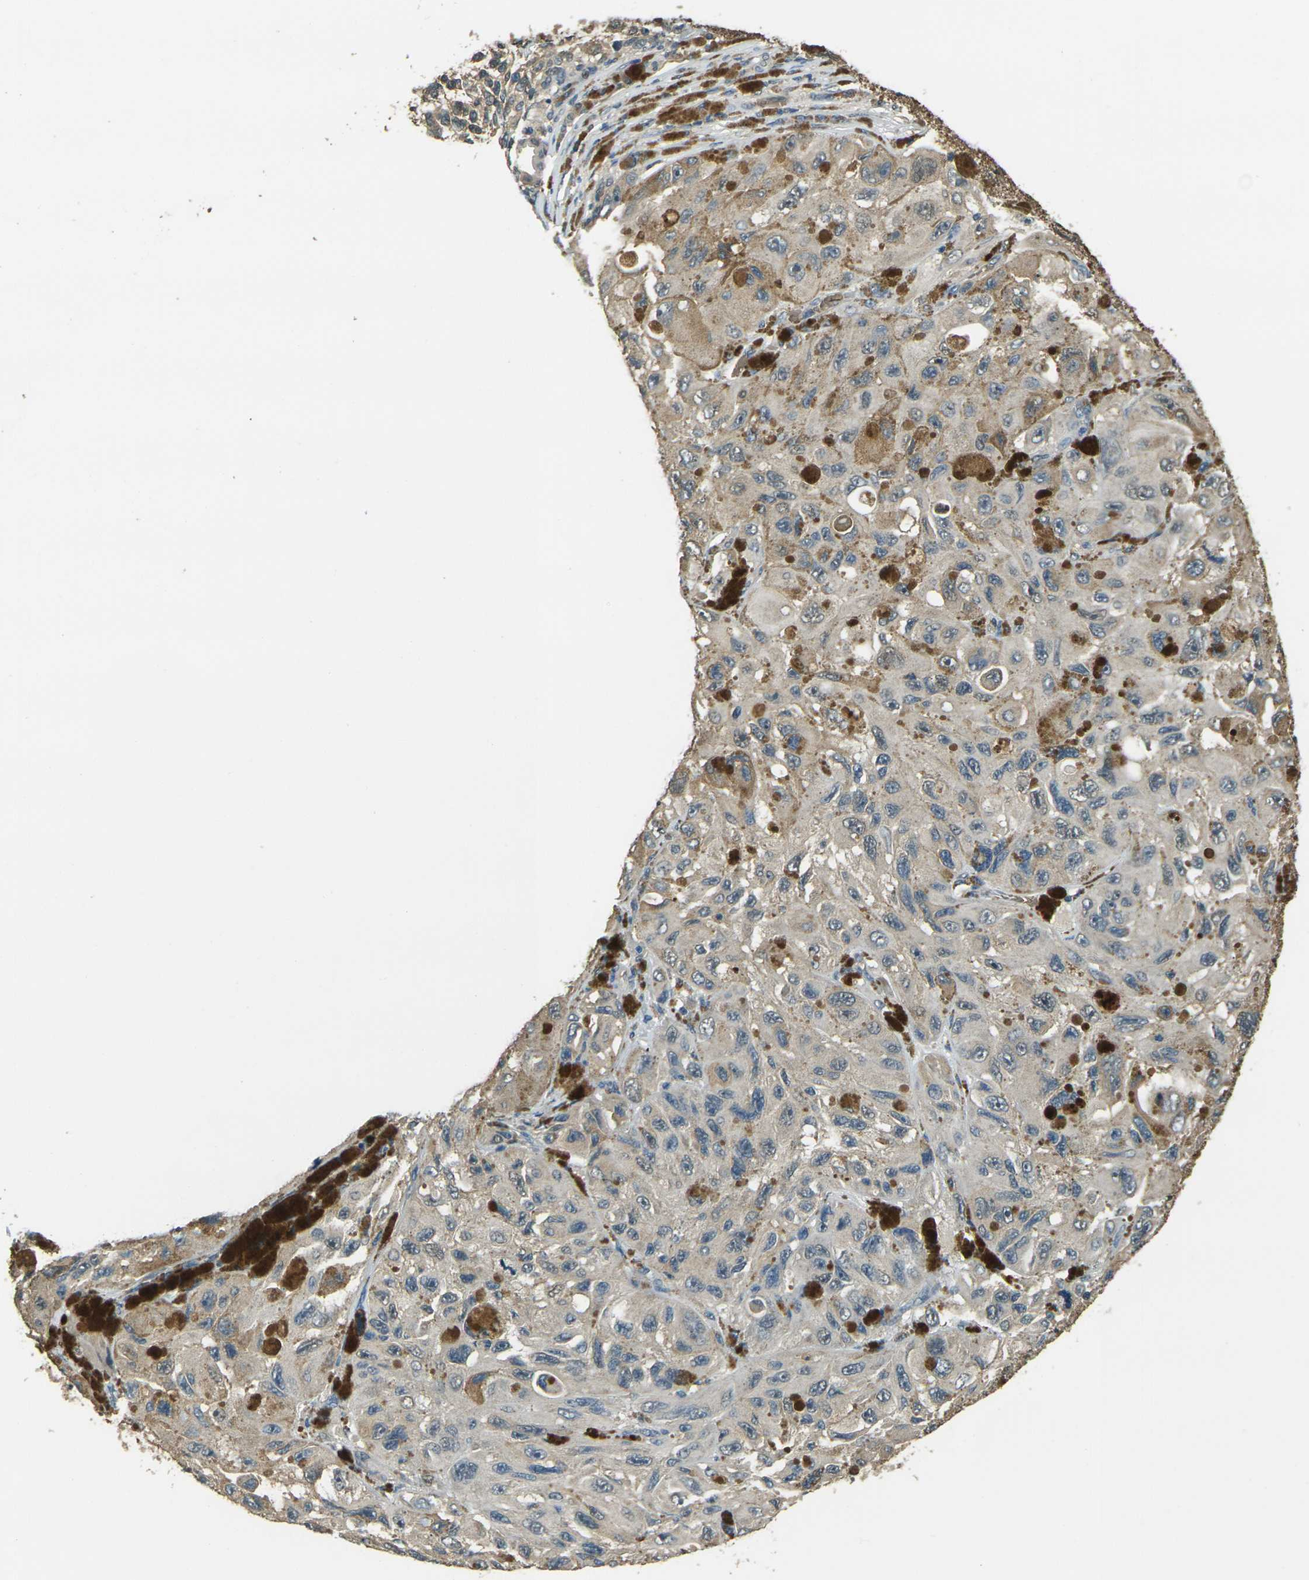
{"staining": {"intensity": "weak", "quantity": ">75%", "location": "cytoplasmic/membranous"}, "tissue": "melanoma", "cell_type": "Tumor cells", "image_type": "cancer", "snomed": [{"axis": "morphology", "description": "Malignant melanoma, NOS"}, {"axis": "topography", "description": "Skin"}], "caption": "Protein staining of malignant melanoma tissue demonstrates weak cytoplasmic/membranous expression in about >75% of tumor cells.", "gene": "TOR1A", "patient": {"sex": "female", "age": 73}}